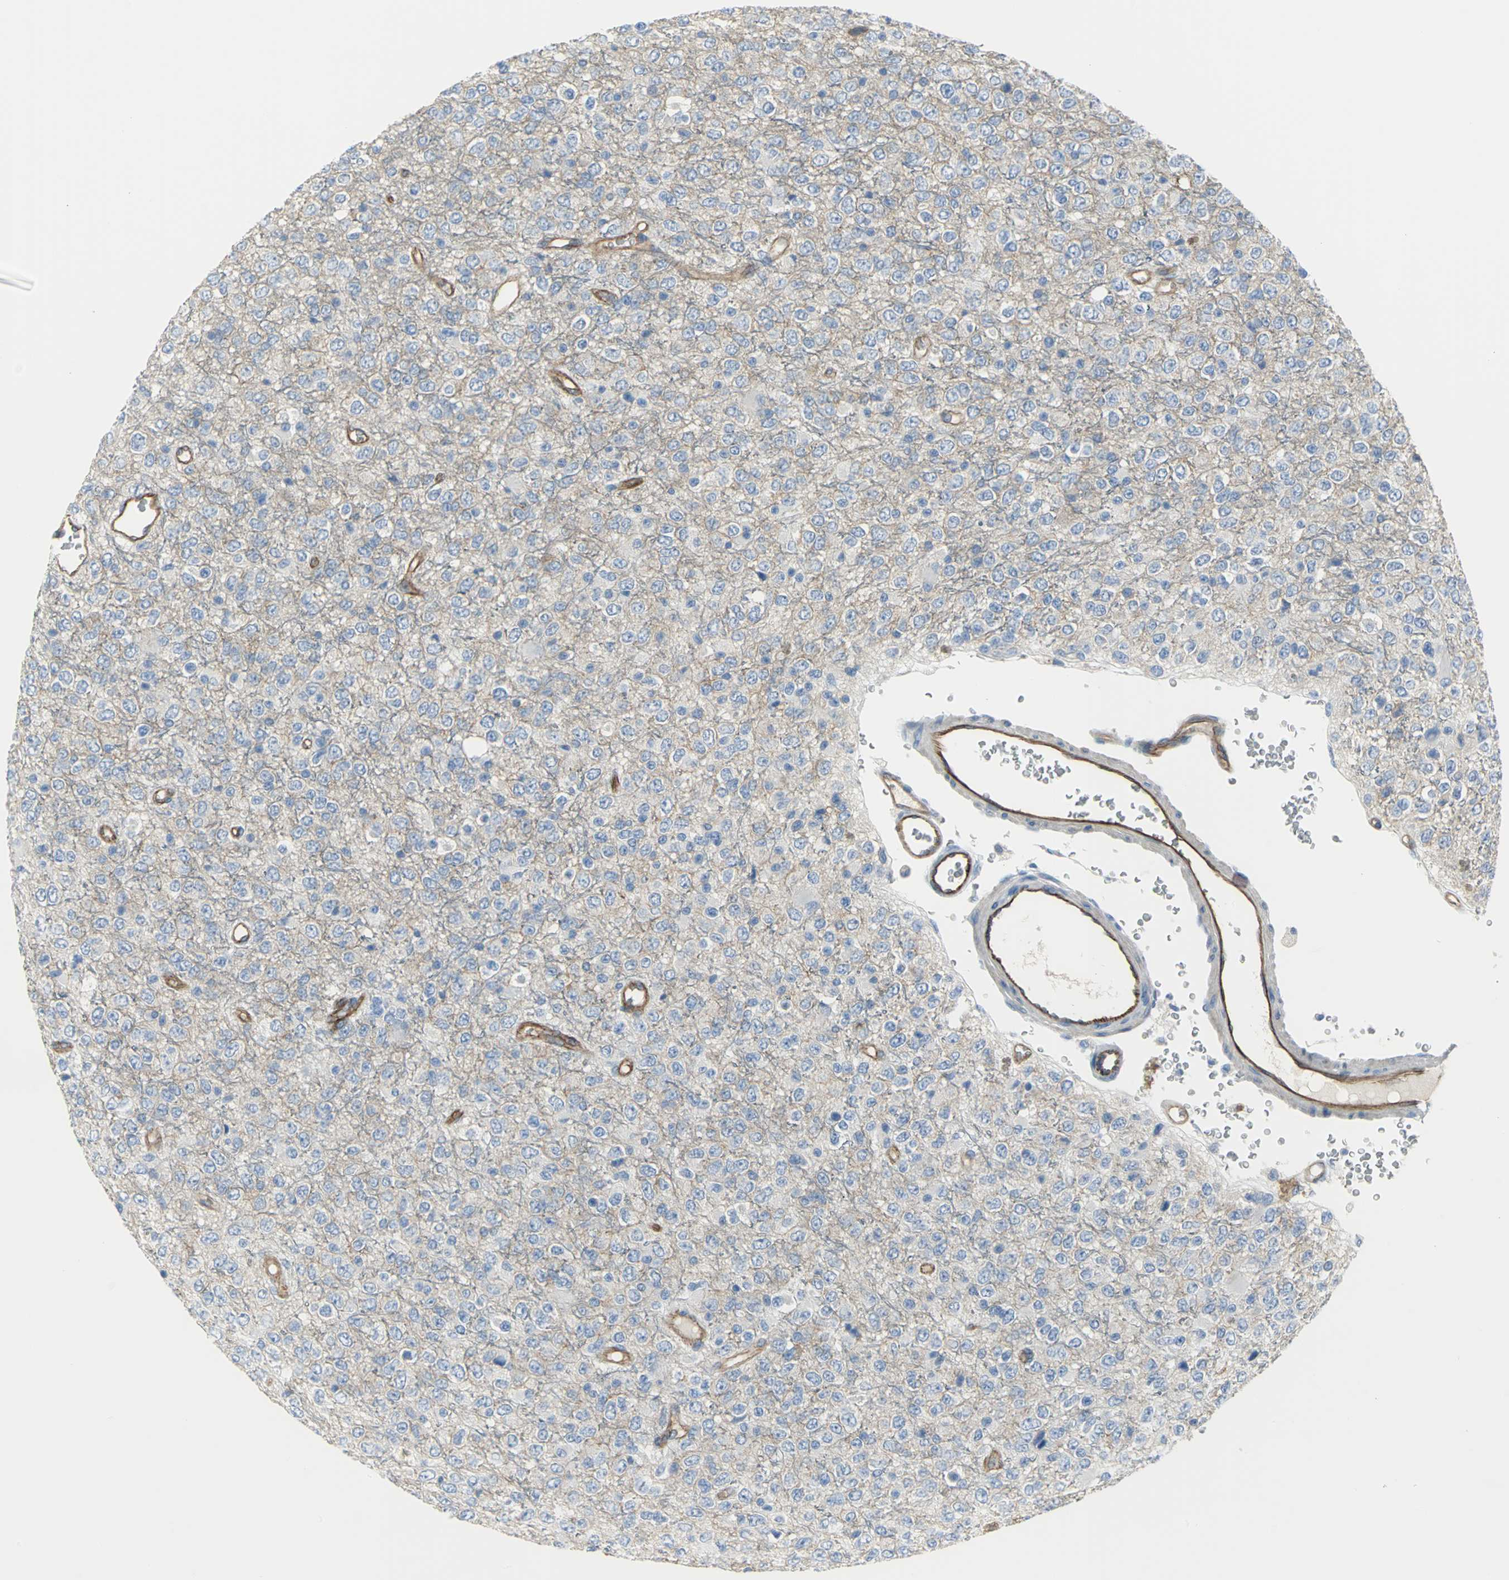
{"staining": {"intensity": "negative", "quantity": "none", "location": "none"}, "tissue": "glioma", "cell_type": "Tumor cells", "image_type": "cancer", "snomed": [{"axis": "morphology", "description": "Glioma, malignant, High grade"}, {"axis": "topography", "description": "pancreas cauda"}], "caption": "Tumor cells show no significant protein staining in glioma.", "gene": "FLNB", "patient": {"sex": "male", "age": 60}}